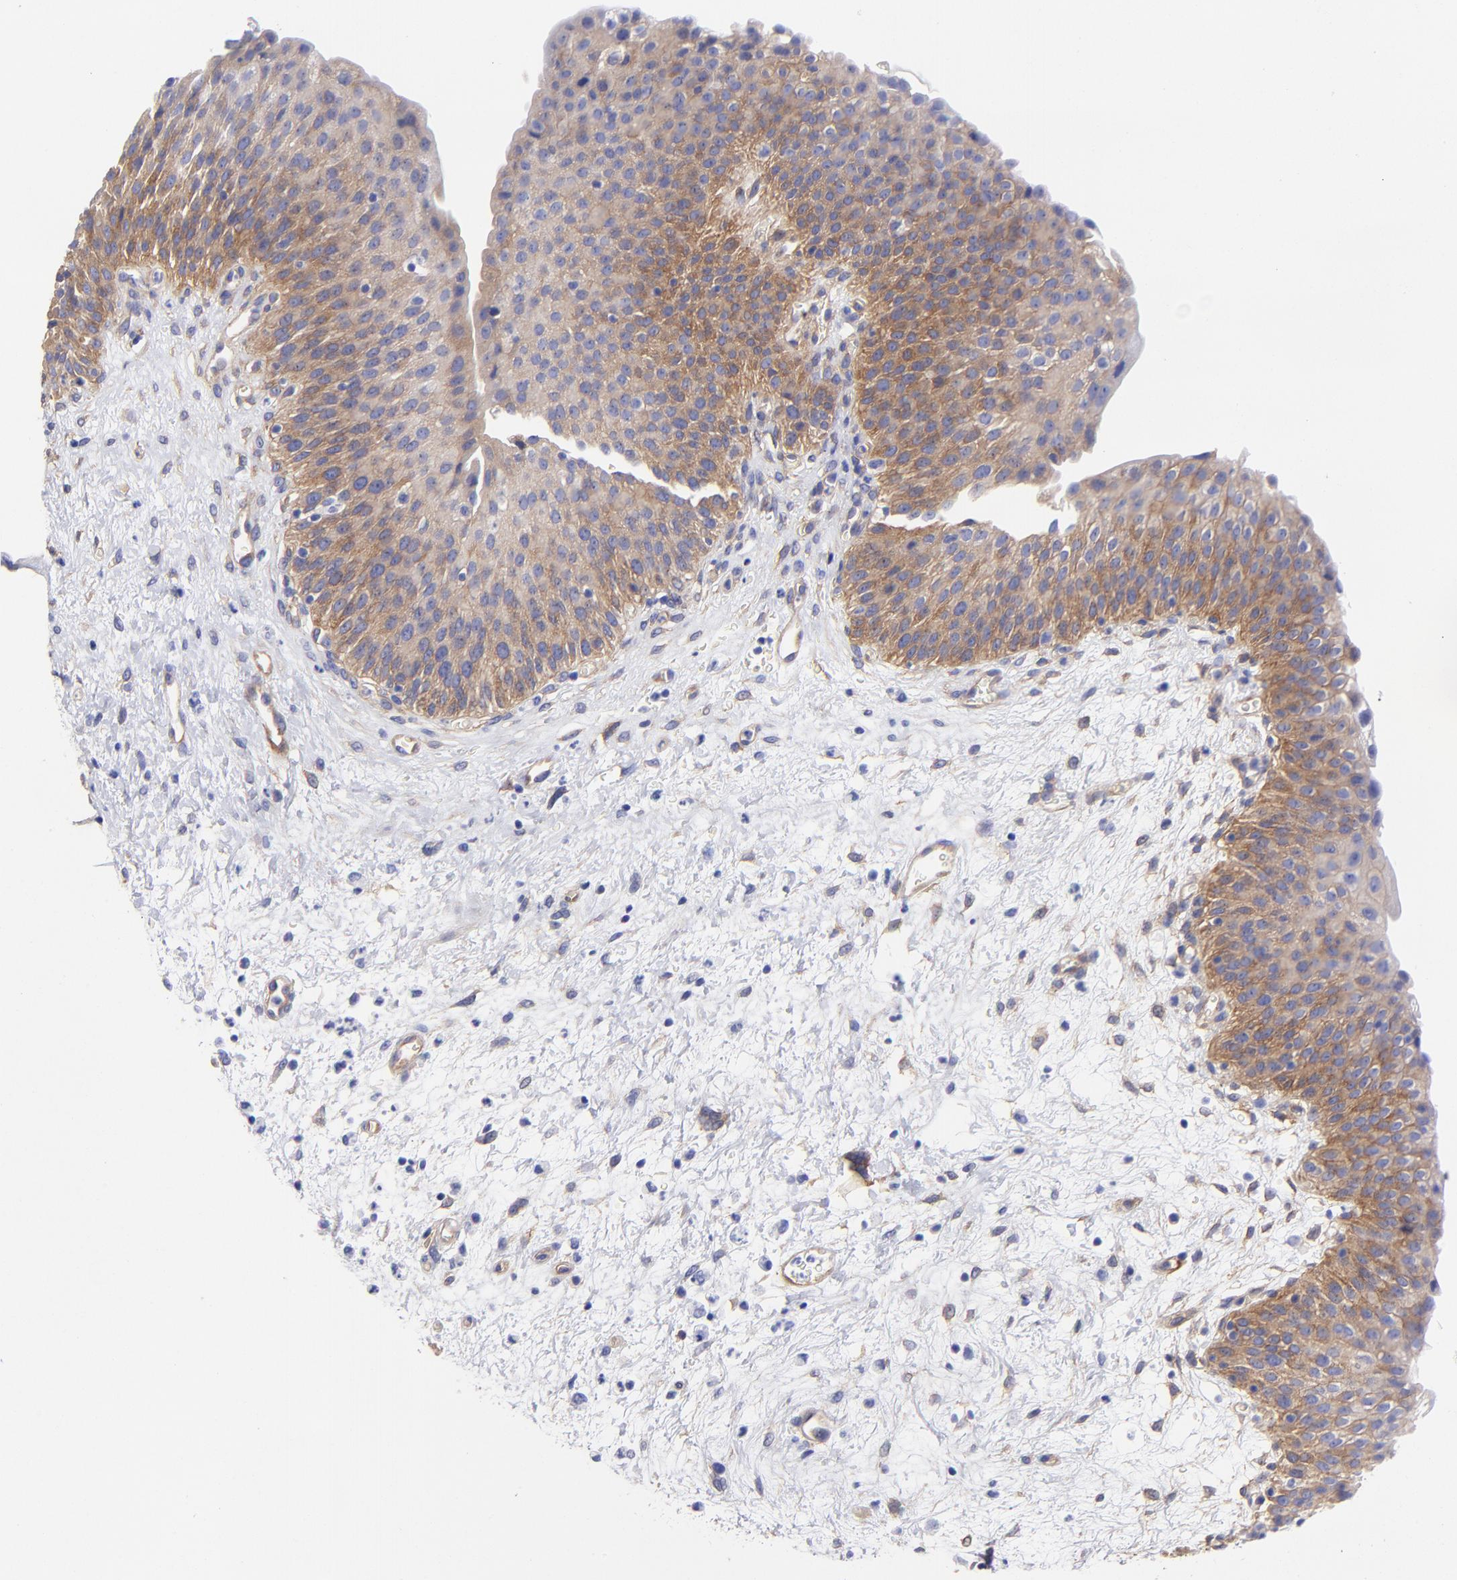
{"staining": {"intensity": "moderate", "quantity": "25%-75%", "location": "cytoplasmic/membranous"}, "tissue": "urinary bladder", "cell_type": "Urothelial cells", "image_type": "normal", "snomed": [{"axis": "morphology", "description": "Normal tissue, NOS"}, {"axis": "morphology", "description": "Dysplasia, NOS"}, {"axis": "topography", "description": "Urinary bladder"}], "caption": "Urinary bladder stained with a brown dye demonstrates moderate cytoplasmic/membranous positive staining in approximately 25%-75% of urothelial cells.", "gene": "PPFIBP1", "patient": {"sex": "male", "age": 35}}